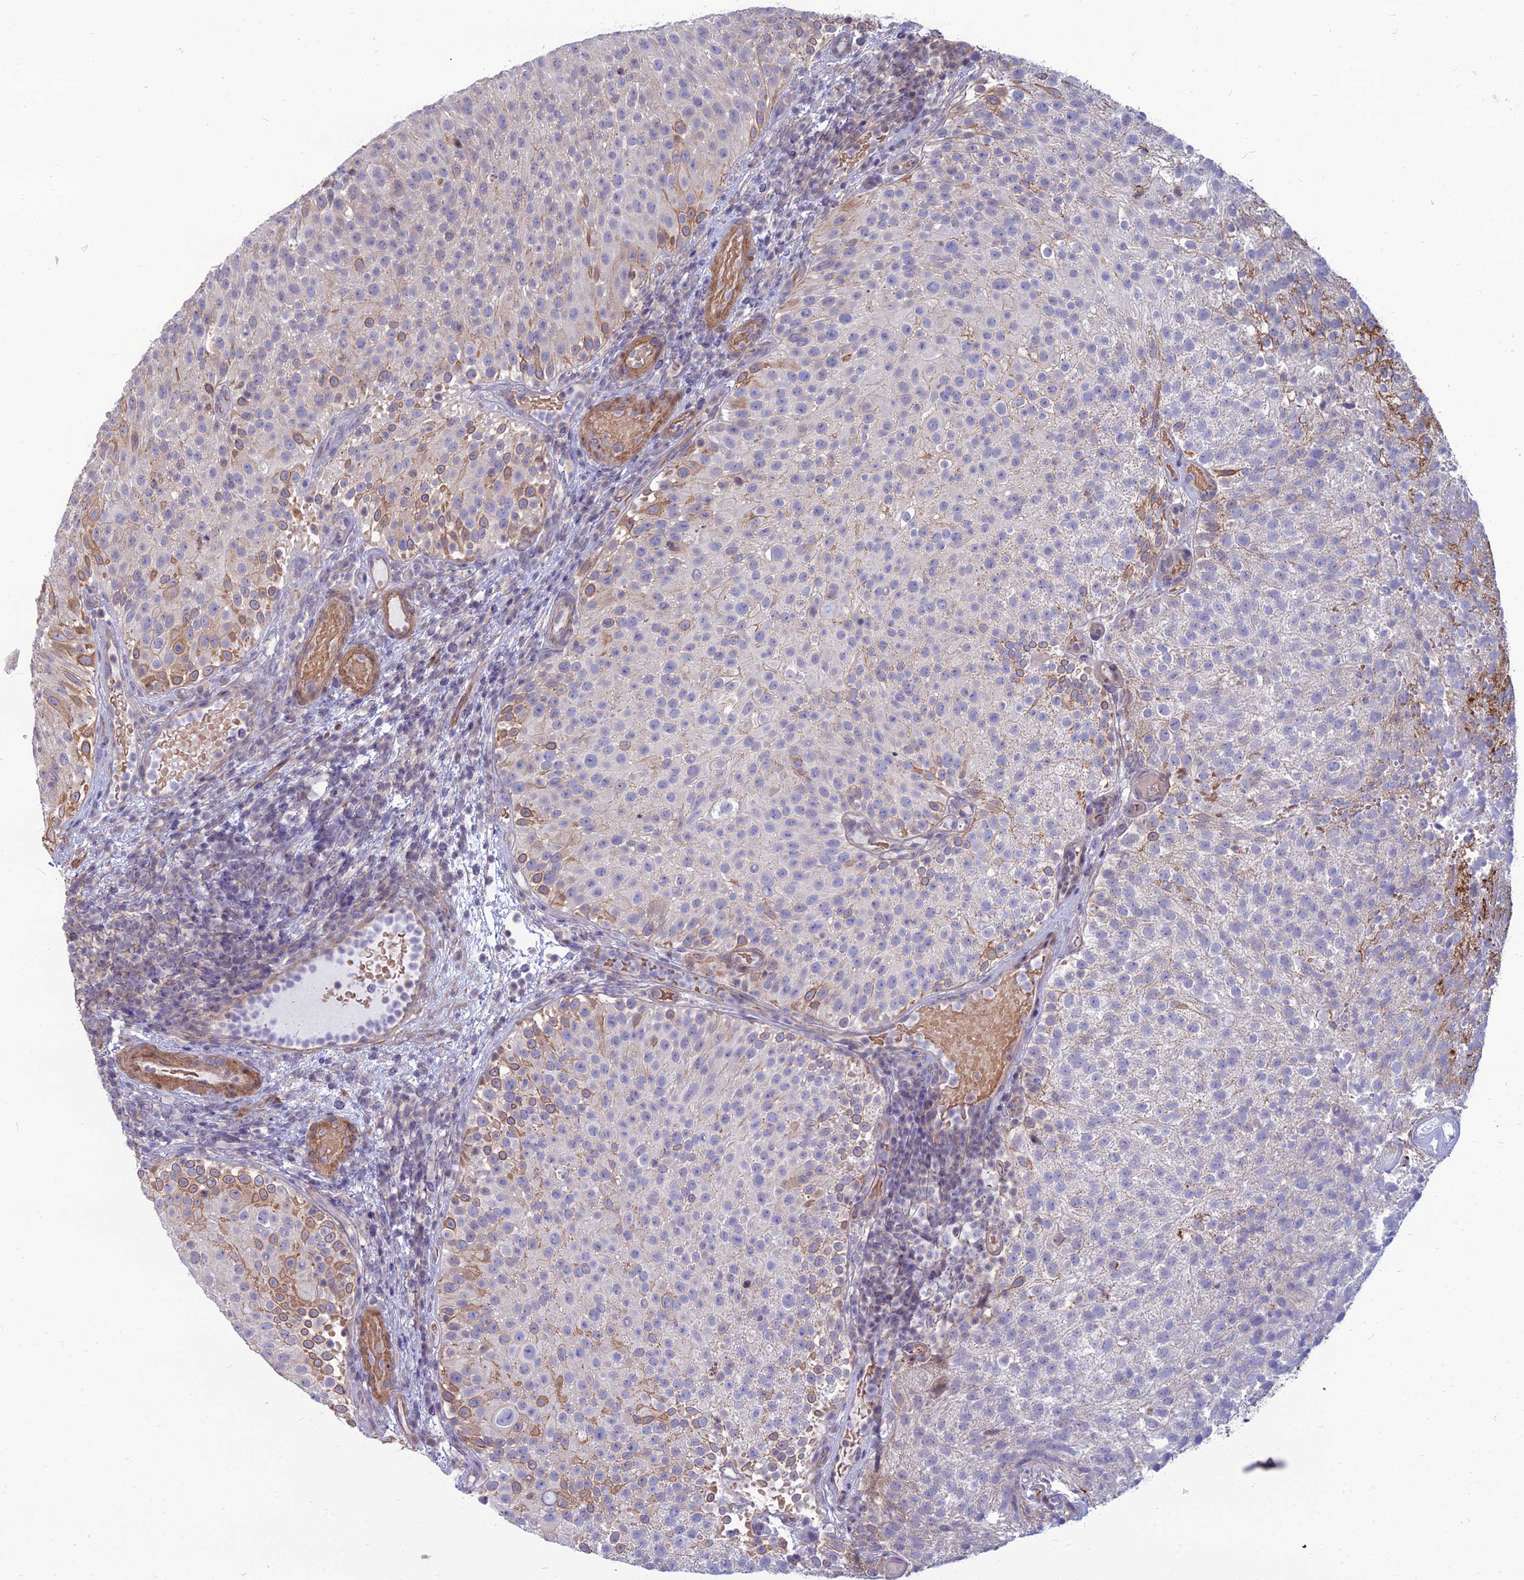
{"staining": {"intensity": "moderate", "quantity": "<25%", "location": "cytoplasmic/membranous"}, "tissue": "urothelial cancer", "cell_type": "Tumor cells", "image_type": "cancer", "snomed": [{"axis": "morphology", "description": "Urothelial carcinoma, Low grade"}, {"axis": "topography", "description": "Urinary bladder"}], "caption": "Human urothelial cancer stained for a protein (brown) shows moderate cytoplasmic/membranous positive expression in about <25% of tumor cells.", "gene": "OPA3", "patient": {"sex": "male", "age": 78}}